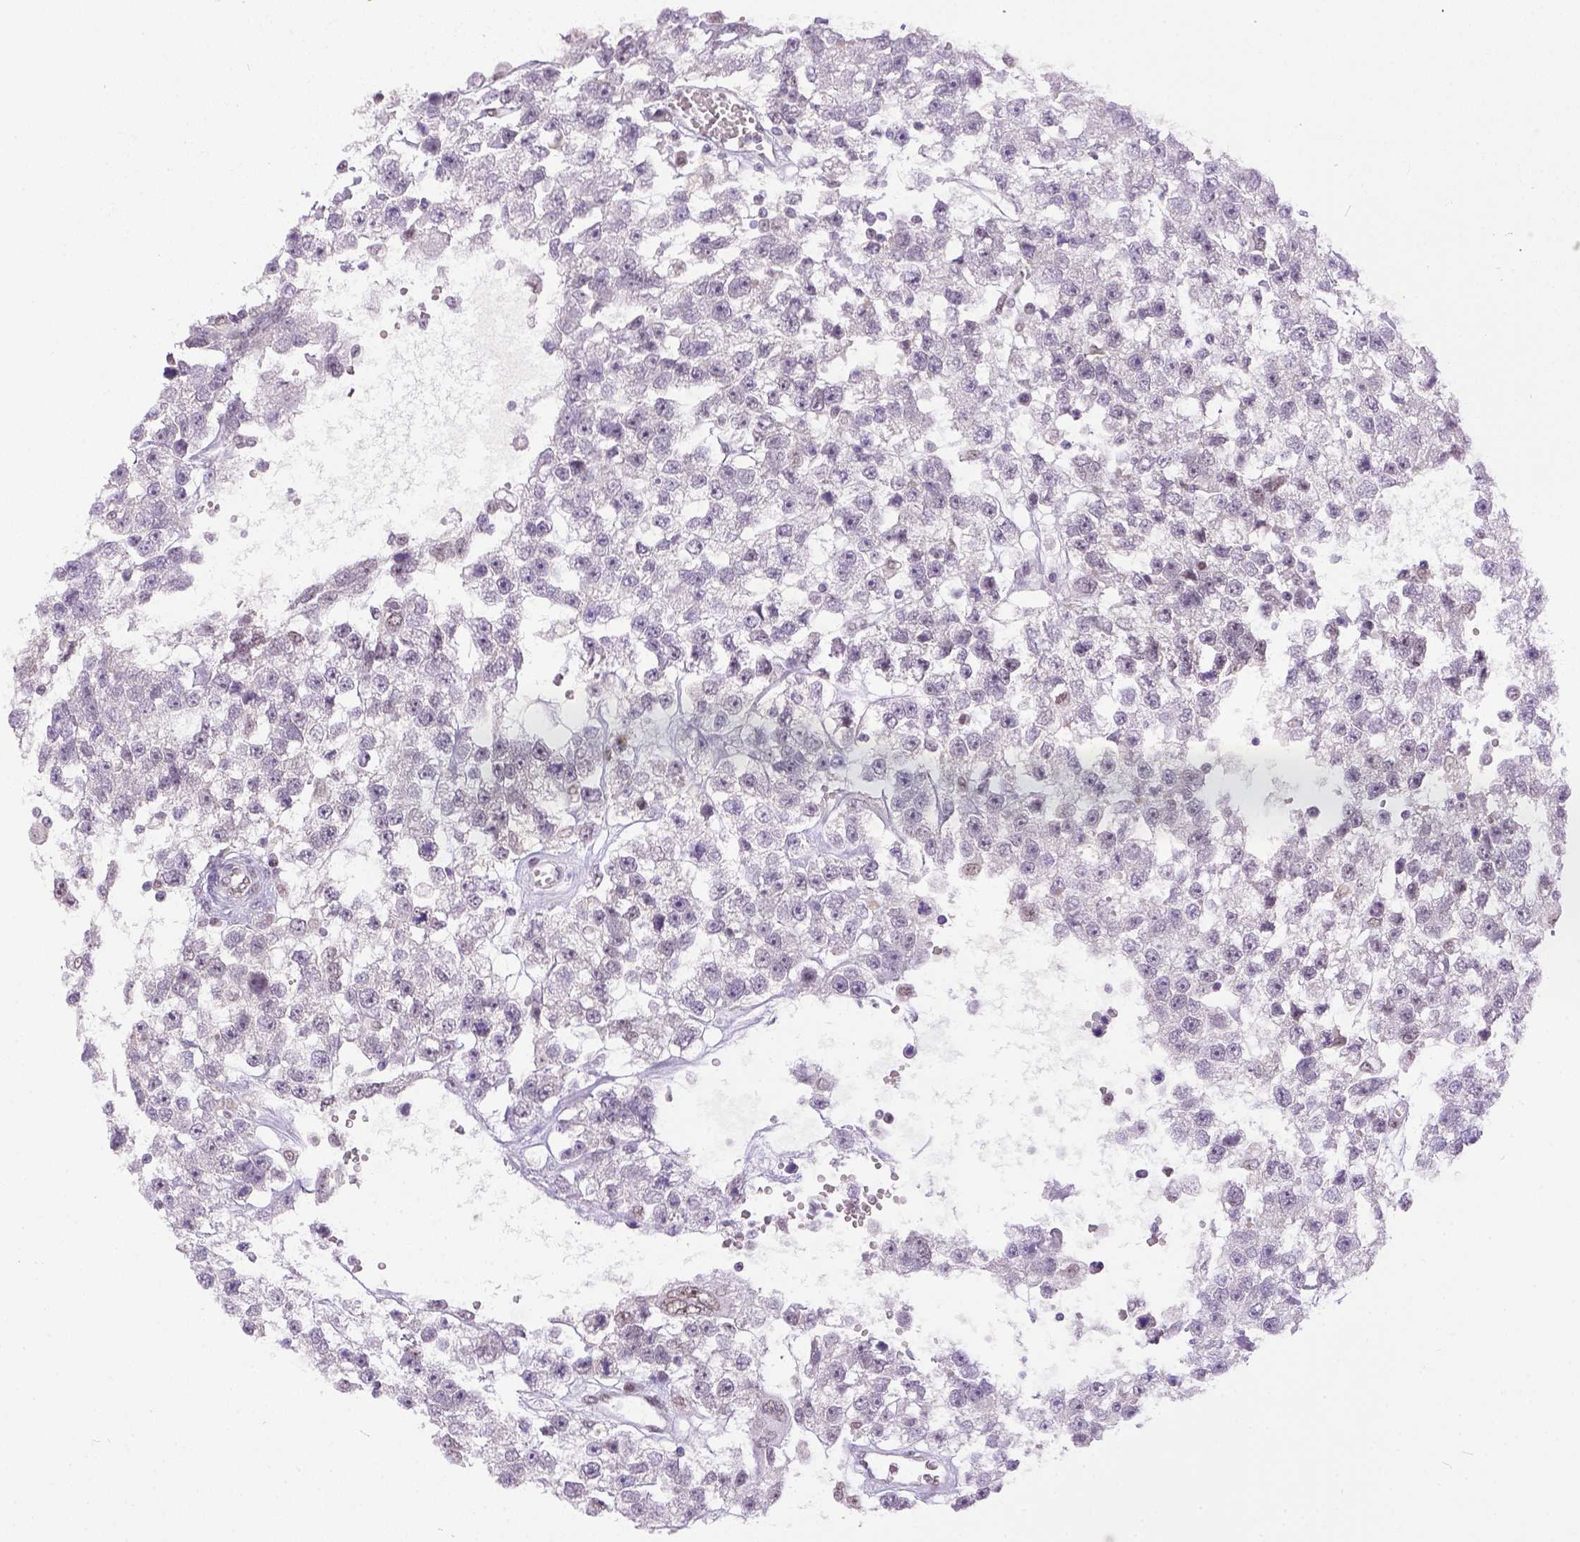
{"staining": {"intensity": "negative", "quantity": "none", "location": "none"}, "tissue": "testis cancer", "cell_type": "Tumor cells", "image_type": "cancer", "snomed": [{"axis": "morphology", "description": "Seminoma, NOS"}, {"axis": "topography", "description": "Testis"}], "caption": "Testis cancer was stained to show a protein in brown. There is no significant expression in tumor cells.", "gene": "ERCC1", "patient": {"sex": "male", "age": 34}}